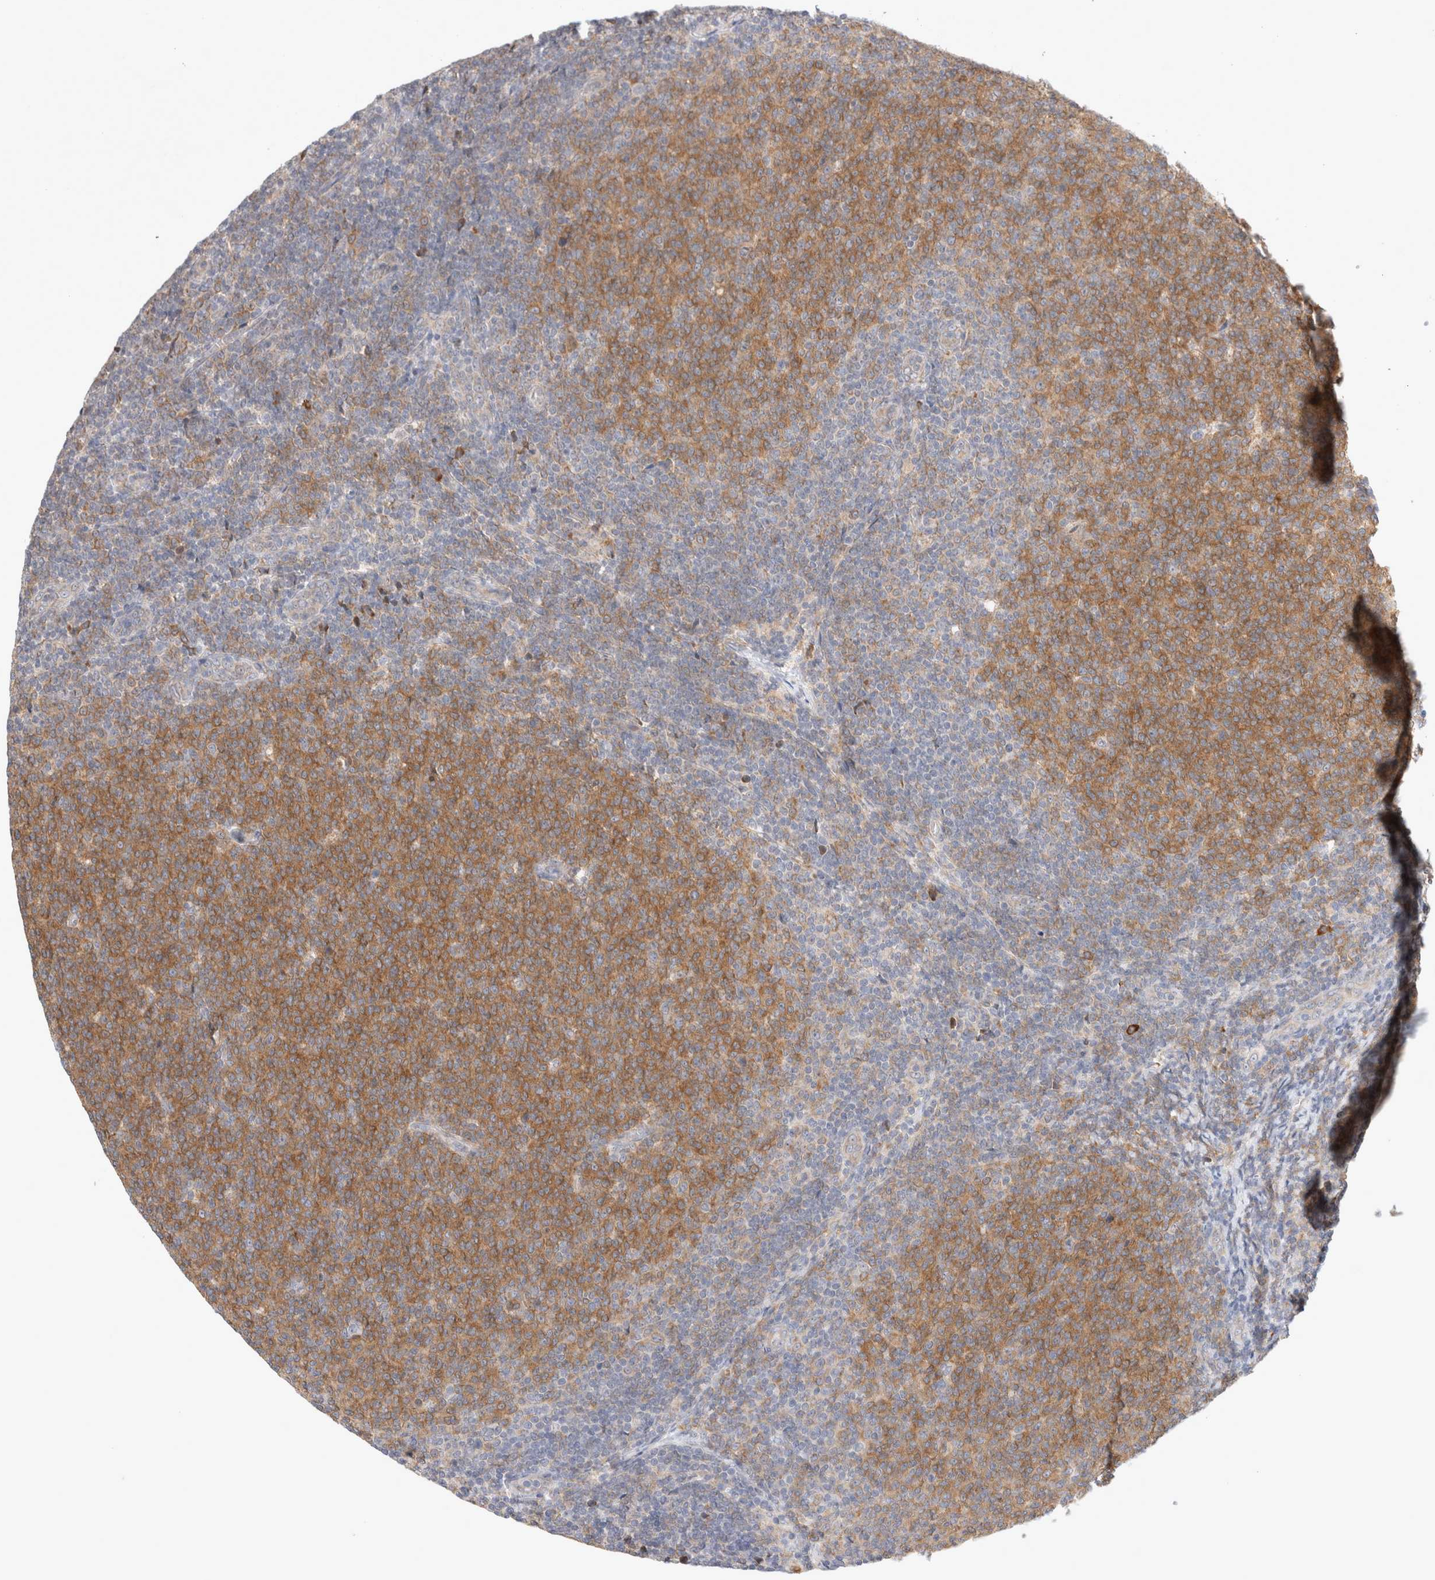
{"staining": {"intensity": "moderate", "quantity": "25%-75%", "location": "cytoplasmic/membranous"}, "tissue": "lymphoma", "cell_type": "Tumor cells", "image_type": "cancer", "snomed": [{"axis": "morphology", "description": "Malignant lymphoma, non-Hodgkin's type, Low grade"}, {"axis": "topography", "description": "Lymph node"}], "caption": "Moderate cytoplasmic/membranous expression for a protein is appreciated in about 25%-75% of tumor cells of malignant lymphoma, non-Hodgkin's type (low-grade) using immunohistochemistry.", "gene": "NEDD4L", "patient": {"sex": "male", "age": 66}}